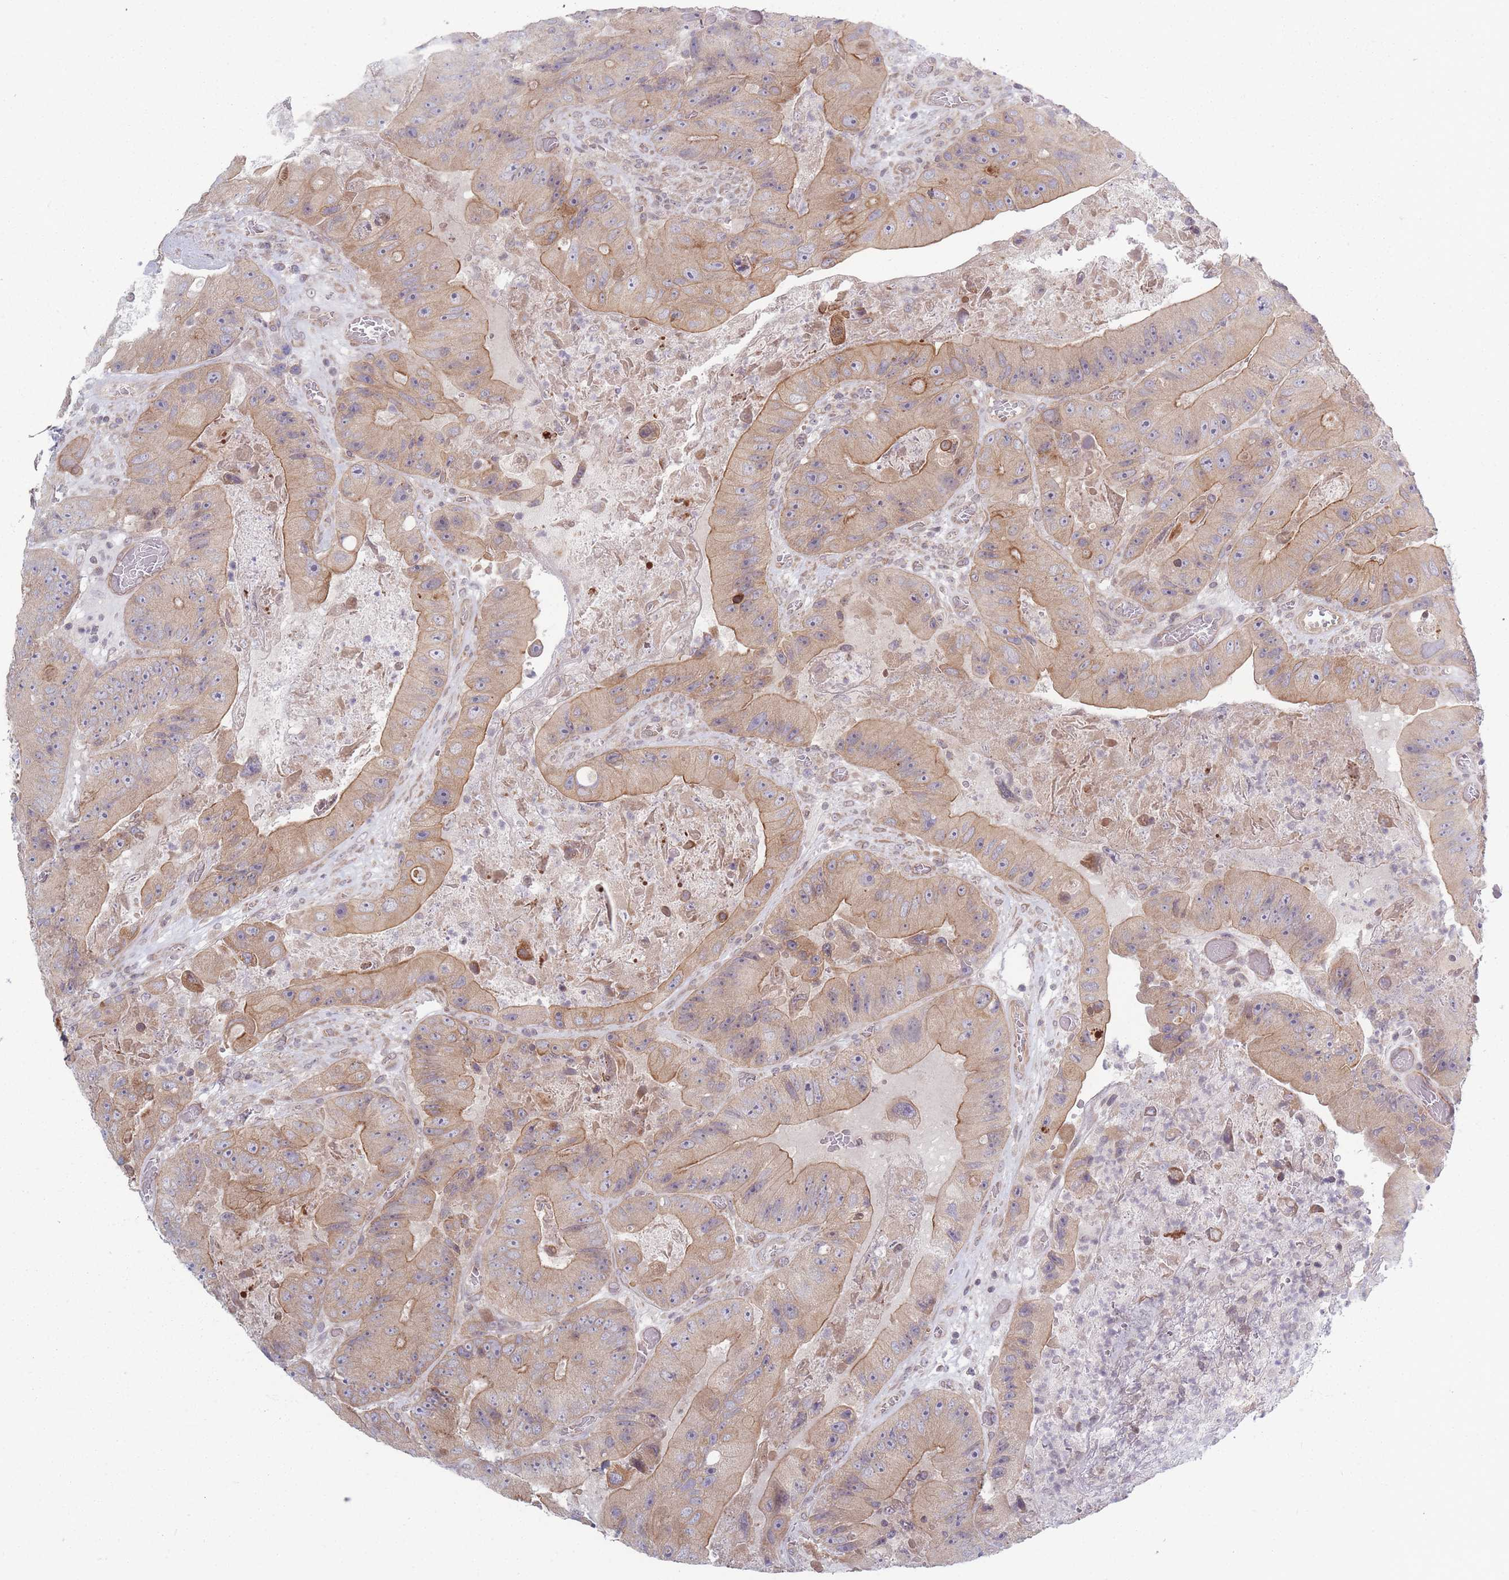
{"staining": {"intensity": "moderate", "quantity": ">75%", "location": "cytoplasmic/membranous"}, "tissue": "colorectal cancer", "cell_type": "Tumor cells", "image_type": "cancer", "snomed": [{"axis": "morphology", "description": "Adenocarcinoma, NOS"}, {"axis": "topography", "description": "Colon"}], "caption": "A brown stain shows moderate cytoplasmic/membranous expression of a protein in human adenocarcinoma (colorectal) tumor cells. (IHC, brightfield microscopy, high magnification).", "gene": "VRK2", "patient": {"sex": "female", "age": 86}}